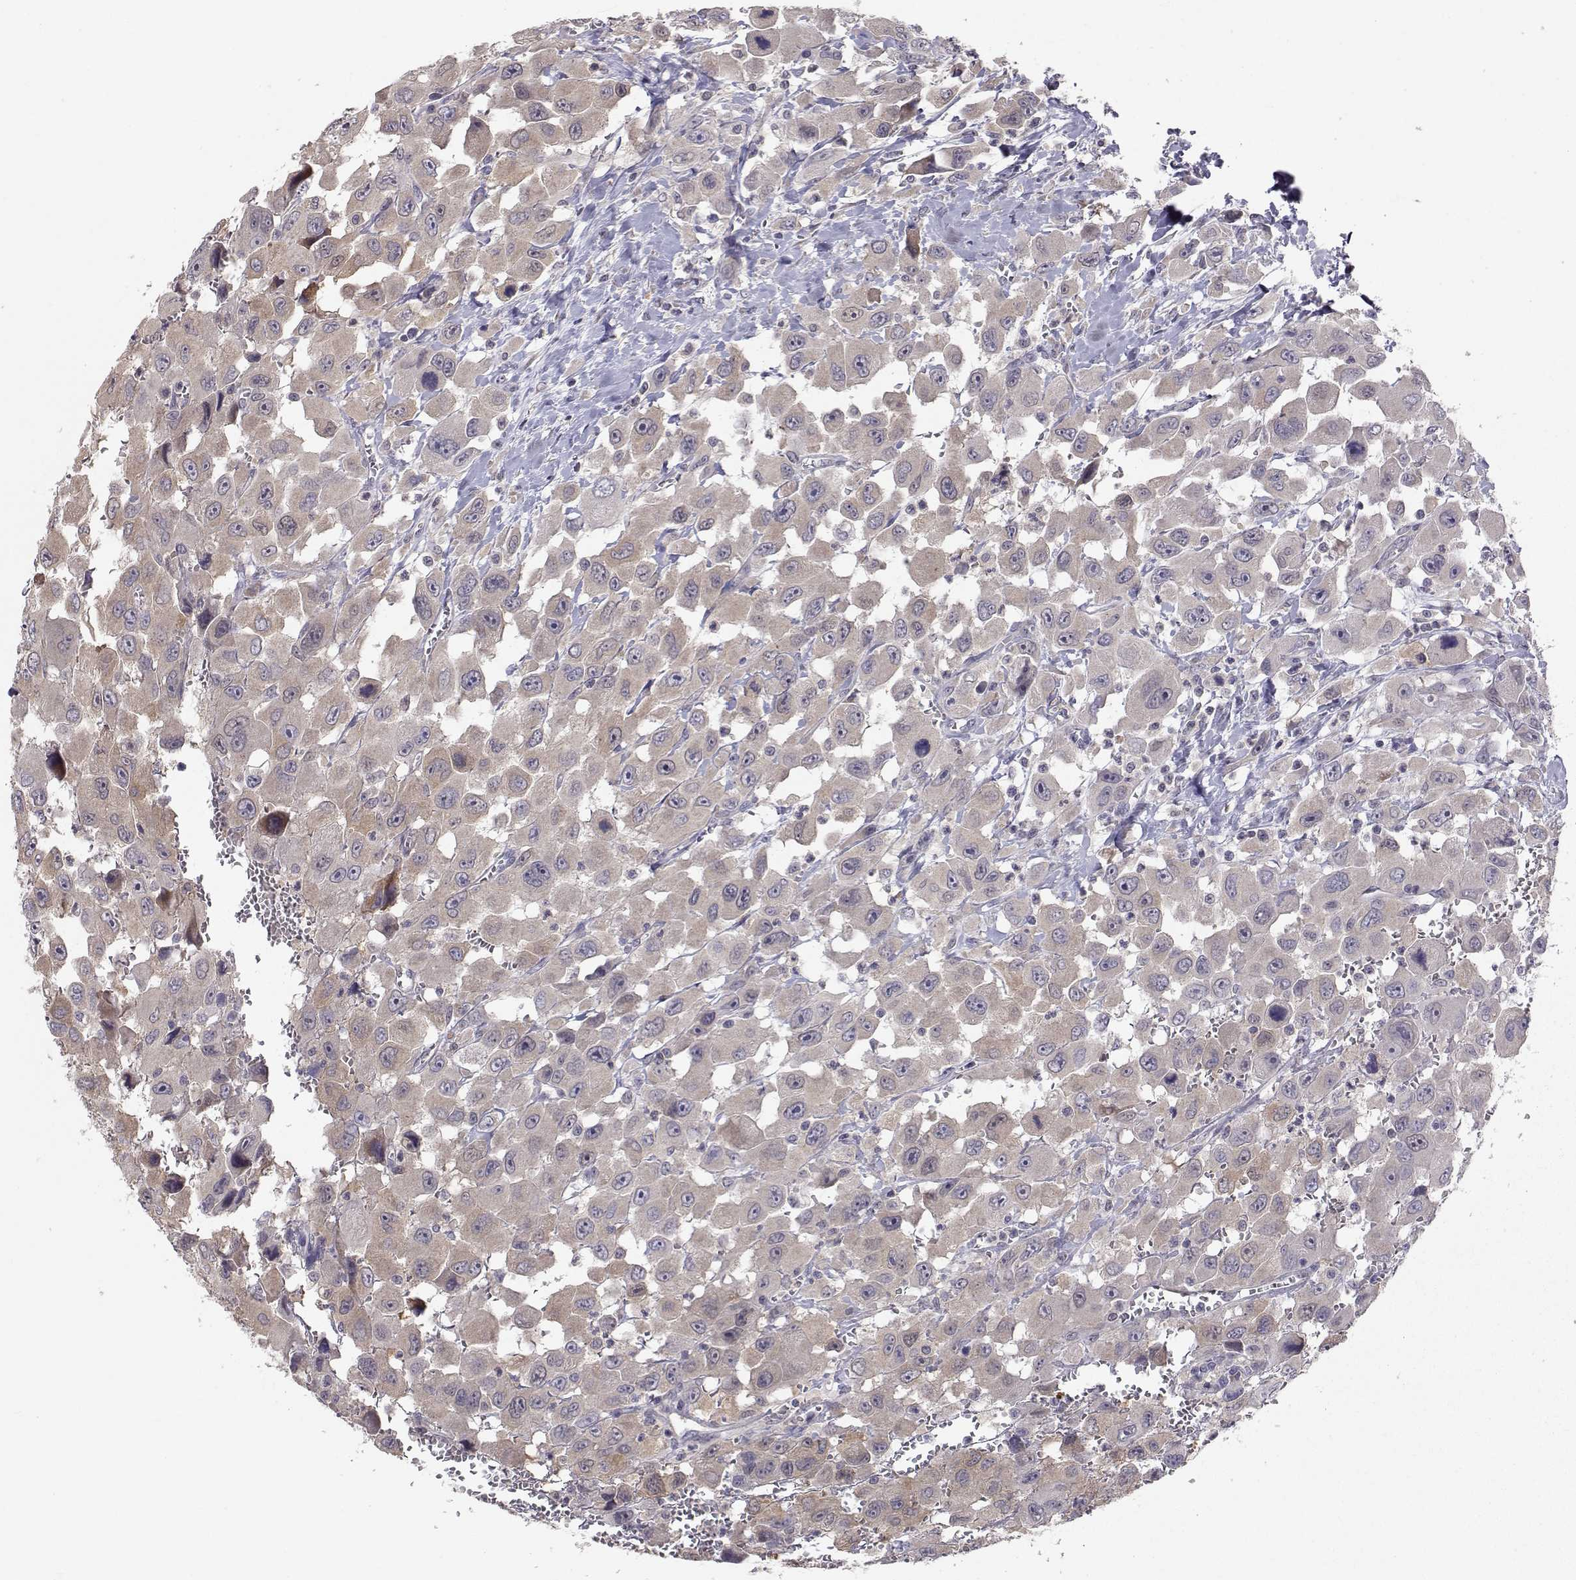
{"staining": {"intensity": "weak", "quantity": "<25%", "location": "cytoplasmic/membranous"}, "tissue": "head and neck cancer", "cell_type": "Tumor cells", "image_type": "cancer", "snomed": [{"axis": "morphology", "description": "Squamous cell carcinoma, NOS"}, {"axis": "morphology", "description": "Squamous cell carcinoma, metastatic, NOS"}, {"axis": "topography", "description": "Oral tissue"}, {"axis": "topography", "description": "Head-Neck"}], "caption": "Tumor cells show no significant staining in metastatic squamous cell carcinoma (head and neck). (DAB immunohistochemistry with hematoxylin counter stain).", "gene": "NCAM2", "patient": {"sex": "female", "age": 85}}